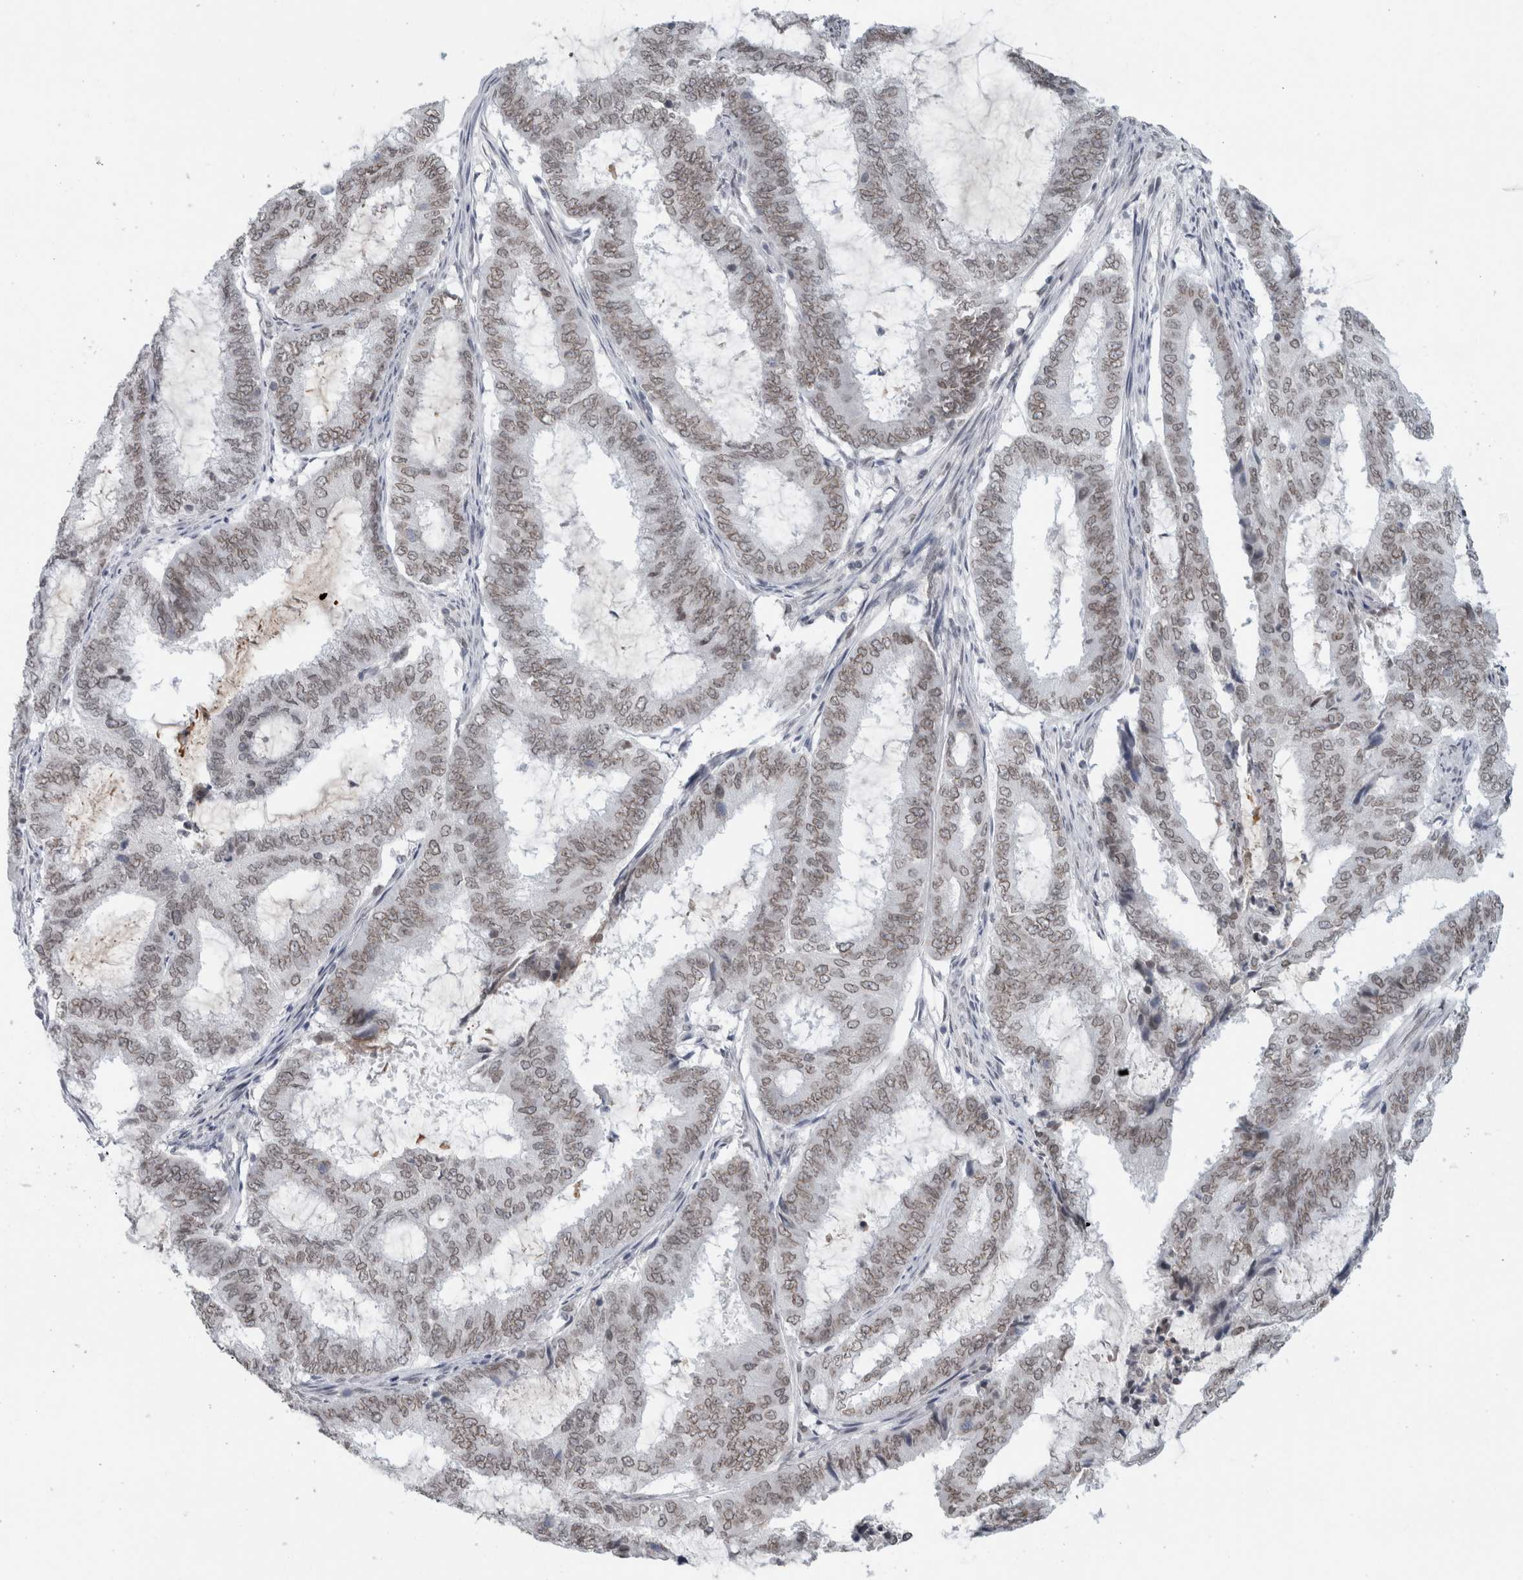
{"staining": {"intensity": "weak", "quantity": ">75%", "location": "cytoplasmic/membranous,nuclear"}, "tissue": "endometrial cancer", "cell_type": "Tumor cells", "image_type": "cancer", "snomed": [{"axis": "morphology", "description": "Adenocarcinoma, NOS"}, {"axis": "topography", "description": "Endometrium"}], "caption": "High-power microscopy captured an immunohistochemistry photomicrograph of endometrial cancer, revealing weak cytoplasmic/membranous and nuclear staining in approximately >75% of tumor cells. (Brightfield microscopy of DAB IHC at high magnification).", "gene": "ZNF770", "patient": {"sex": "female", "age": 51}}